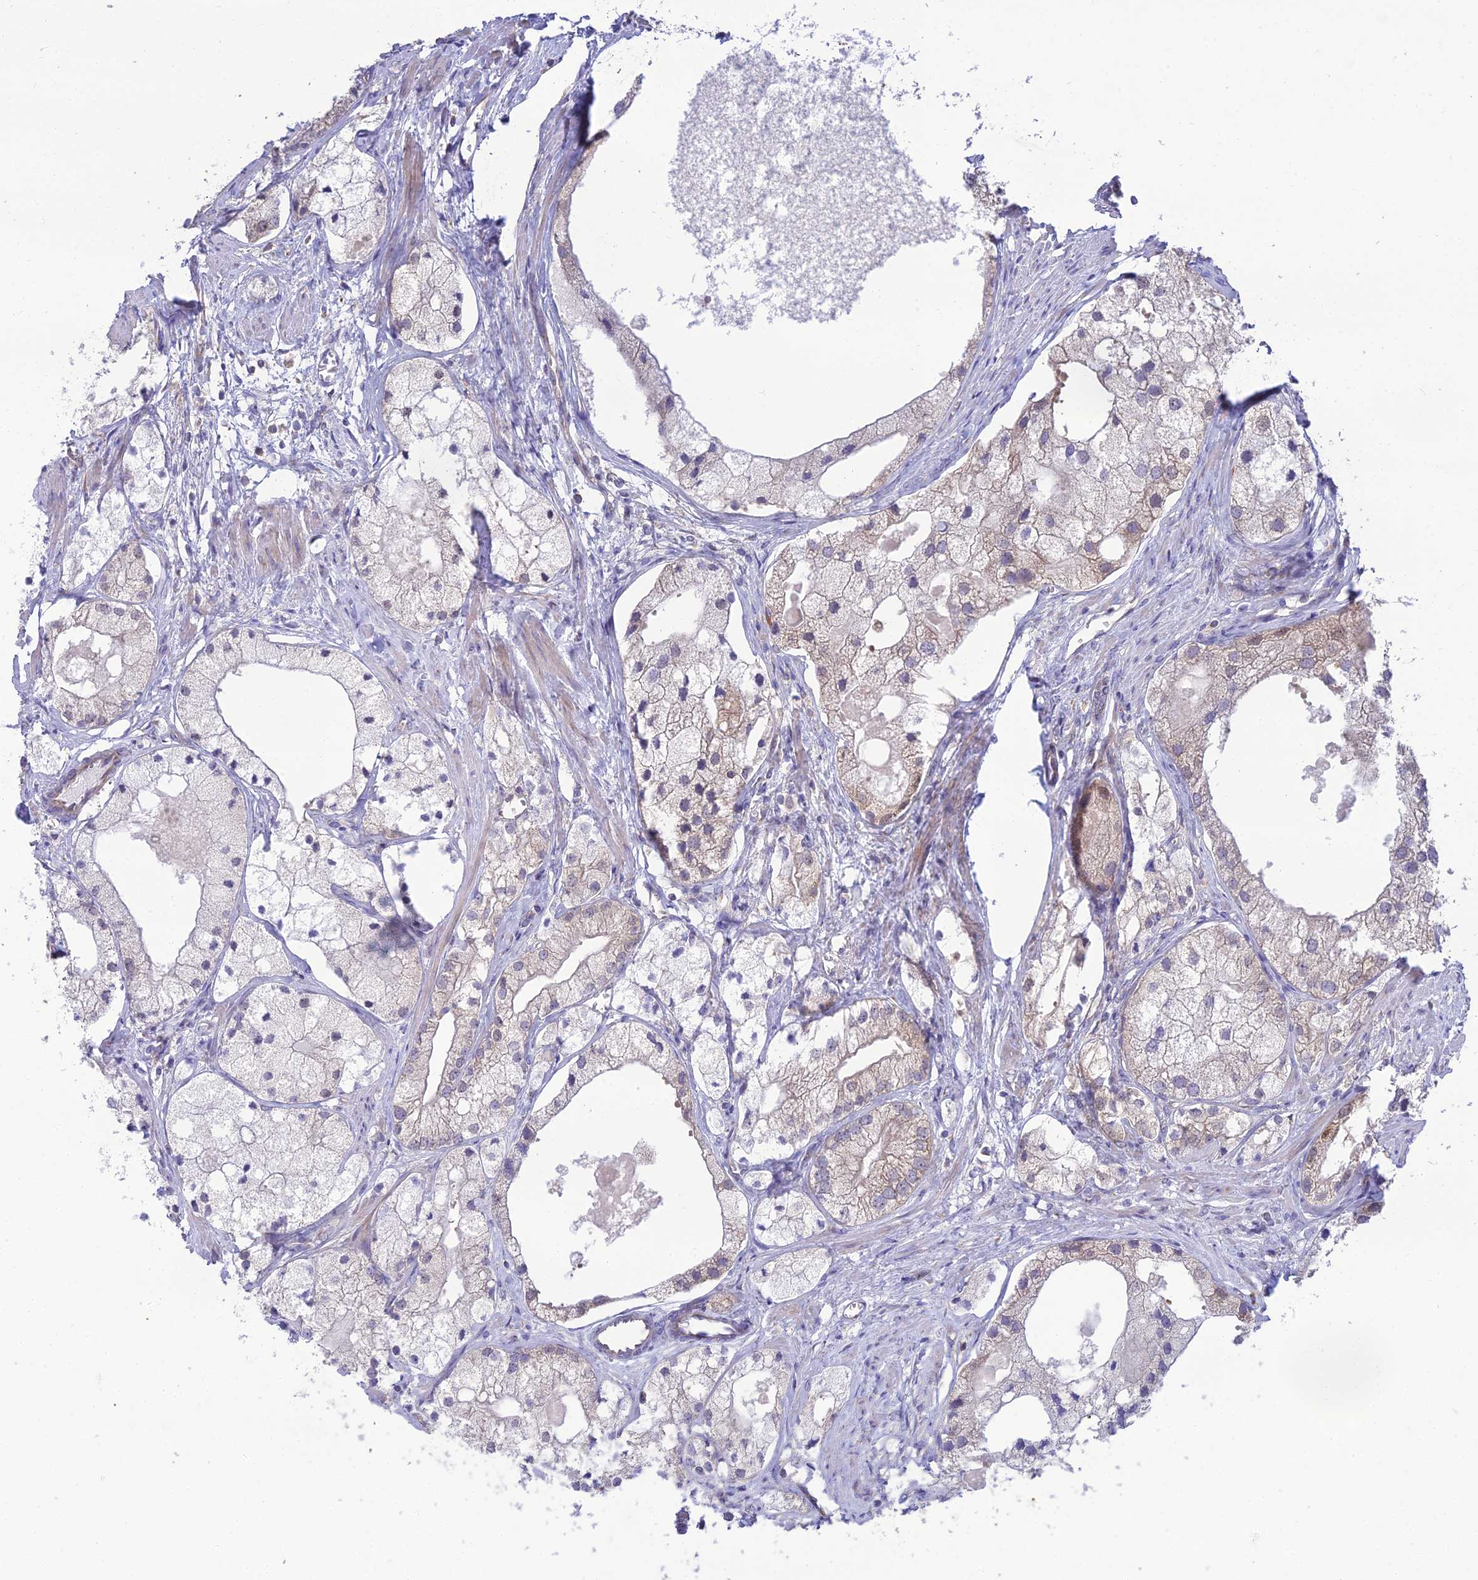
{"staining": {"intensity": "negative", "quantity": "none", "location": "none"}, "tissue": "prostate cancer", "cell_type": "Tumor cells", "image_type": "cancer", "snomed": [{"axis": "morphology", "description": "Adenocarcinoma, Low grade"}, {"axis": "topography", "description": "Prostate"}], "caption": "Tumor cells are negative for brown protein staining in adenocarcinoma (low-grade) (prostate).", "gene": "CLCN7", "patient": {"sex": "male", "age": 69}}